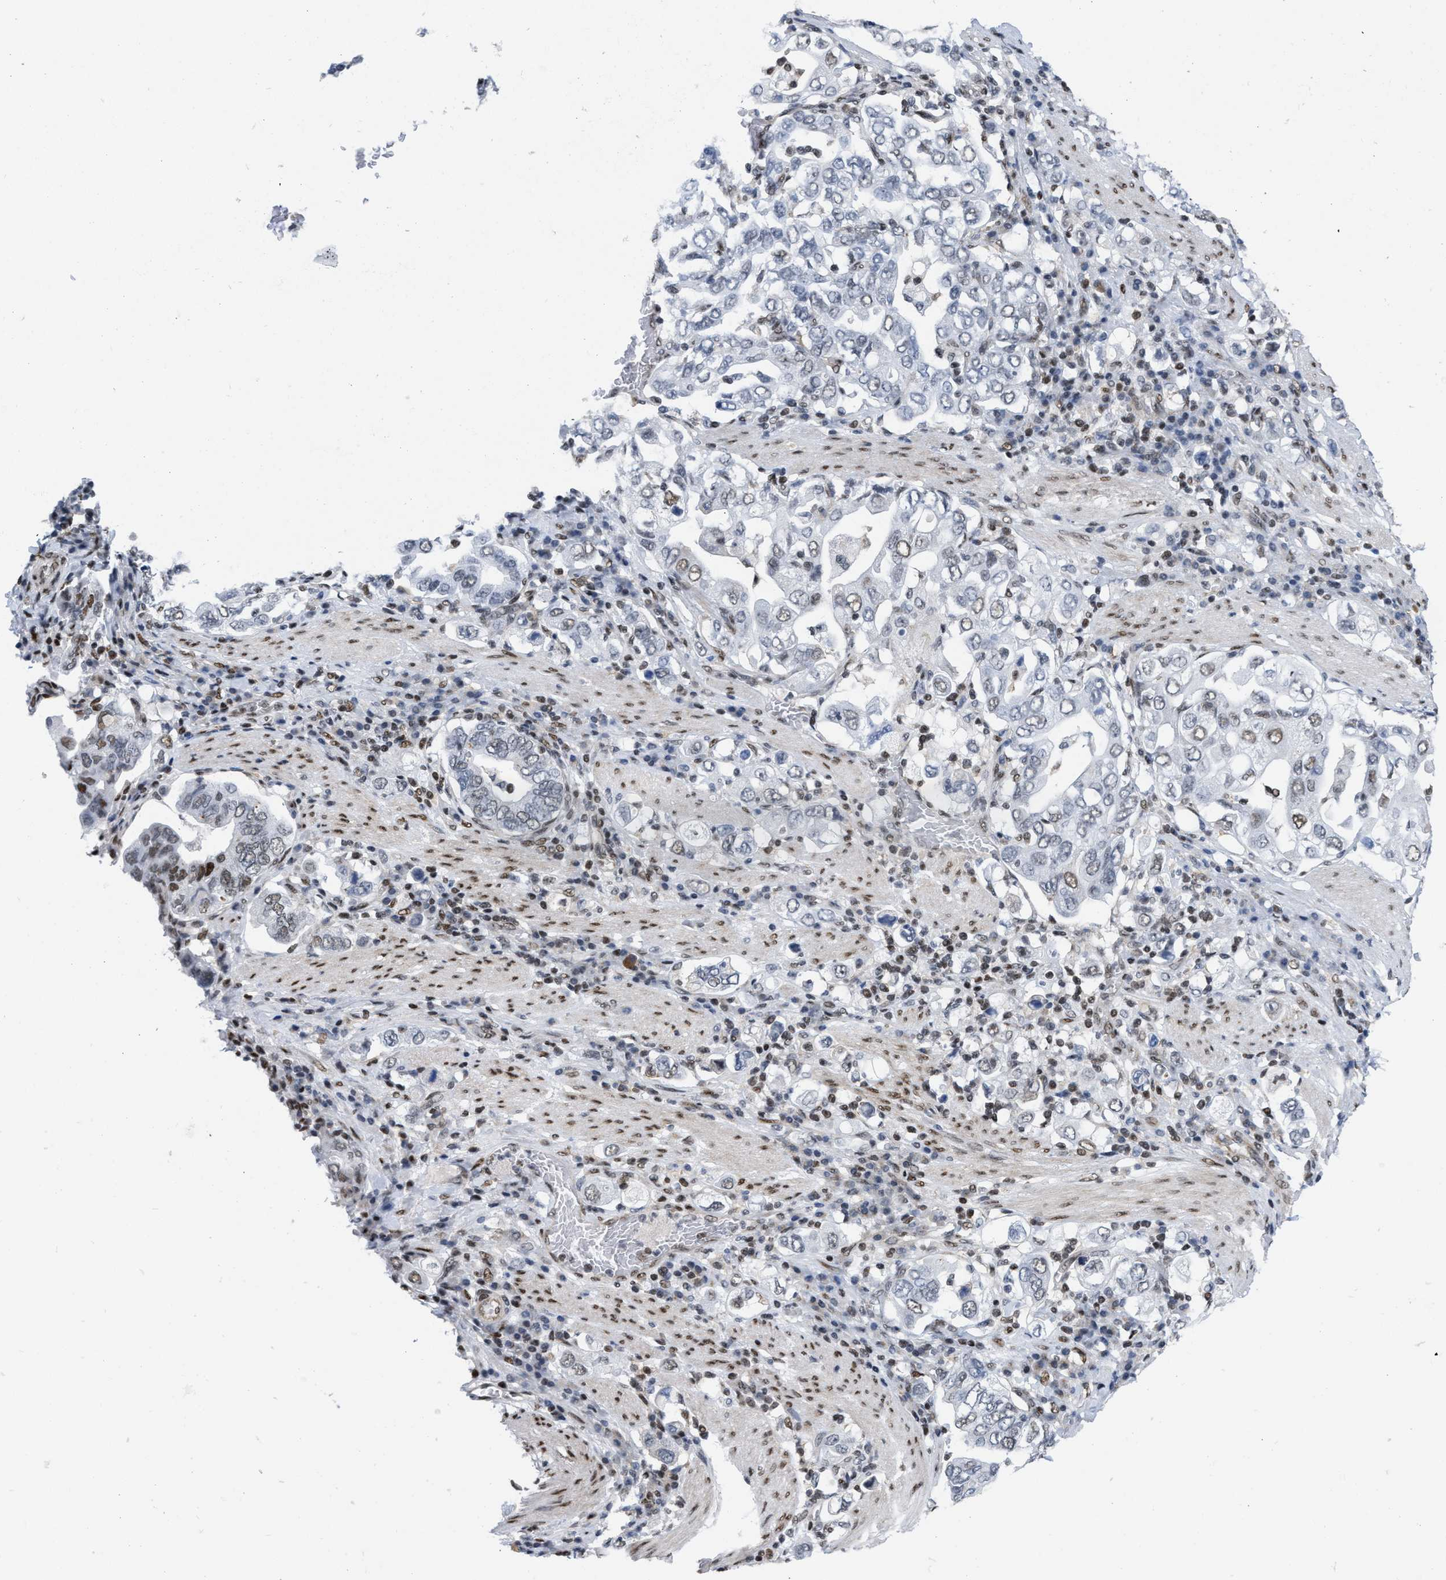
{"staining": {"intensity": "weak", "quantity": "<25%", "location": "nuclear"}, "tissue": "stomach cancer", "cell_type": "Tumor cells", "image_type": "cancer", "snomed": [{"axis": "morphology", "description": "Adenocarcinoma, NOS"}, {"axis": "topography", "description": "Stomach, upper"}], "caption": "Immunohistochemistry histopathology image of neoplastic tissue: stomach adenocarcinoma stained with DAB (3,3'-diaminobenzidine) displays no significant protein positivity in tumor cells. (Immunohistochemistry, brightfield microscopy, high magnification).", "gene": "MIER1", "patient": {"sex": "male", "age": 62}}